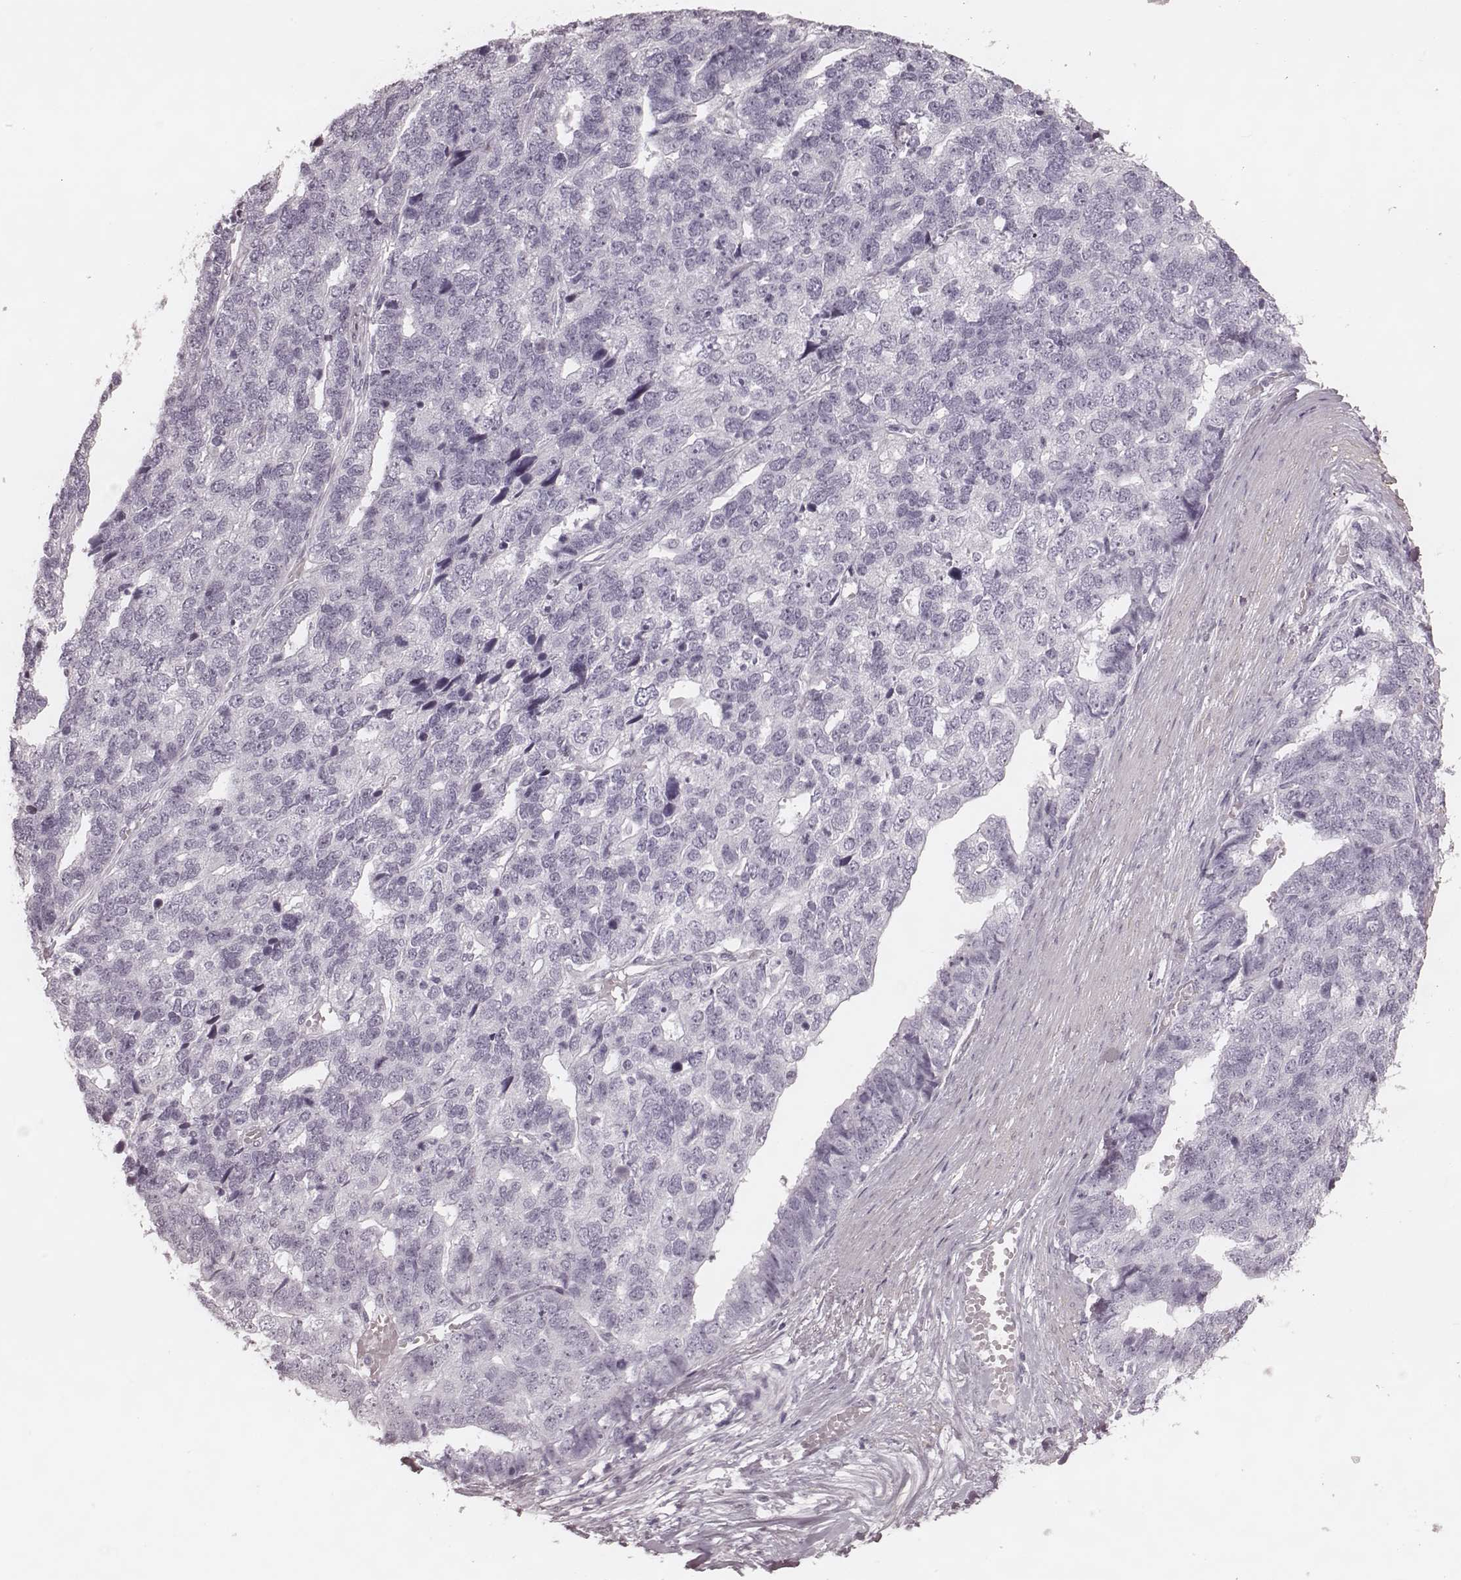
{"staining": {"intensity": "negative", "quantity": "none", "location": "none"}, "tissue": "stomach cancer", "cell_type": "Tumor cells", "image_type": "cancer", "snomed": [{"axis": "morphology", "description": "Adenocarcinoma, NOS"}, {"axis": "topography", "description": "Stomach"}], "caption": "High magnification brightfield microscopy of adenocarcinoma (stomach) stained with DAB (brown) and counterstained with hematoxylin (blue): tumor cells show no significant expression. (DAB (3,3'-diaminobenzidine) immunohistochemistry (IHC) visualized using brightfield microscopy, high magnification).", "gene": "KRT74", "patient": {"sex": "male", "age": 69}}